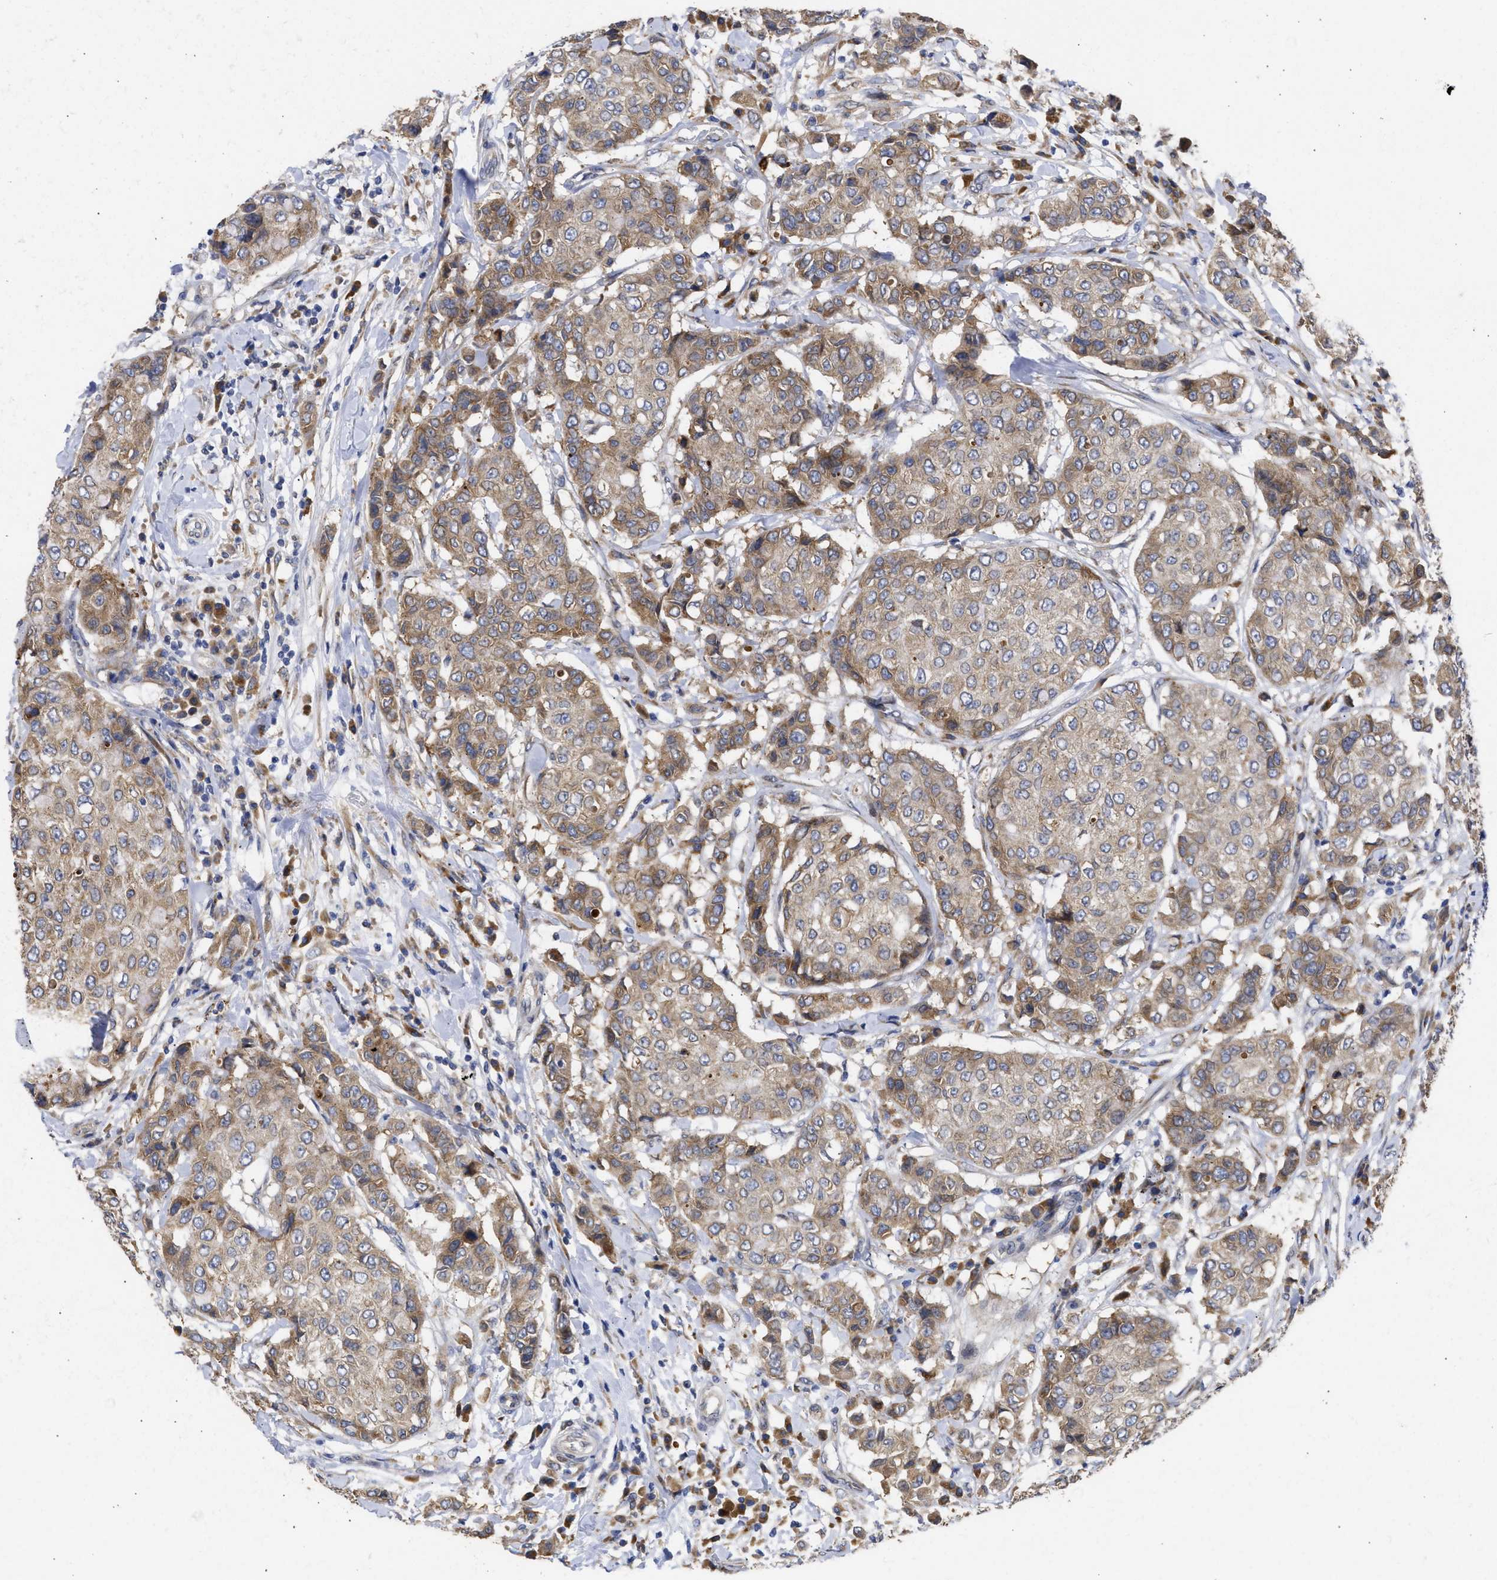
{"staining": {"intensity": "moderate", "quantity": ">75%", "location": "cytoplasmic/membranous"}, "tissue": "breast cancer", "cell_type": "Tumor cells", "image_type": "cancer", "snomed": [{"axis": "morphology", "description": "Duct carcinoma"}, {"axis": "topography", "description": "Breast"}], "caption": "DAB (3,3'-diaminobenzidine) immunohistochemical staining of breast infiltrating ductal carcinoma shows moderate cytoplasmic/membranous protein positivity in approximately >75% of tumor cells. The staining was performed using DAB to visualize the protein expression in brown, while the nuclei were stained in blue with hematoxylin (Magnification: 20x).", "gene": "TMED1", "patient": {"sex": "female", "age": 27}}